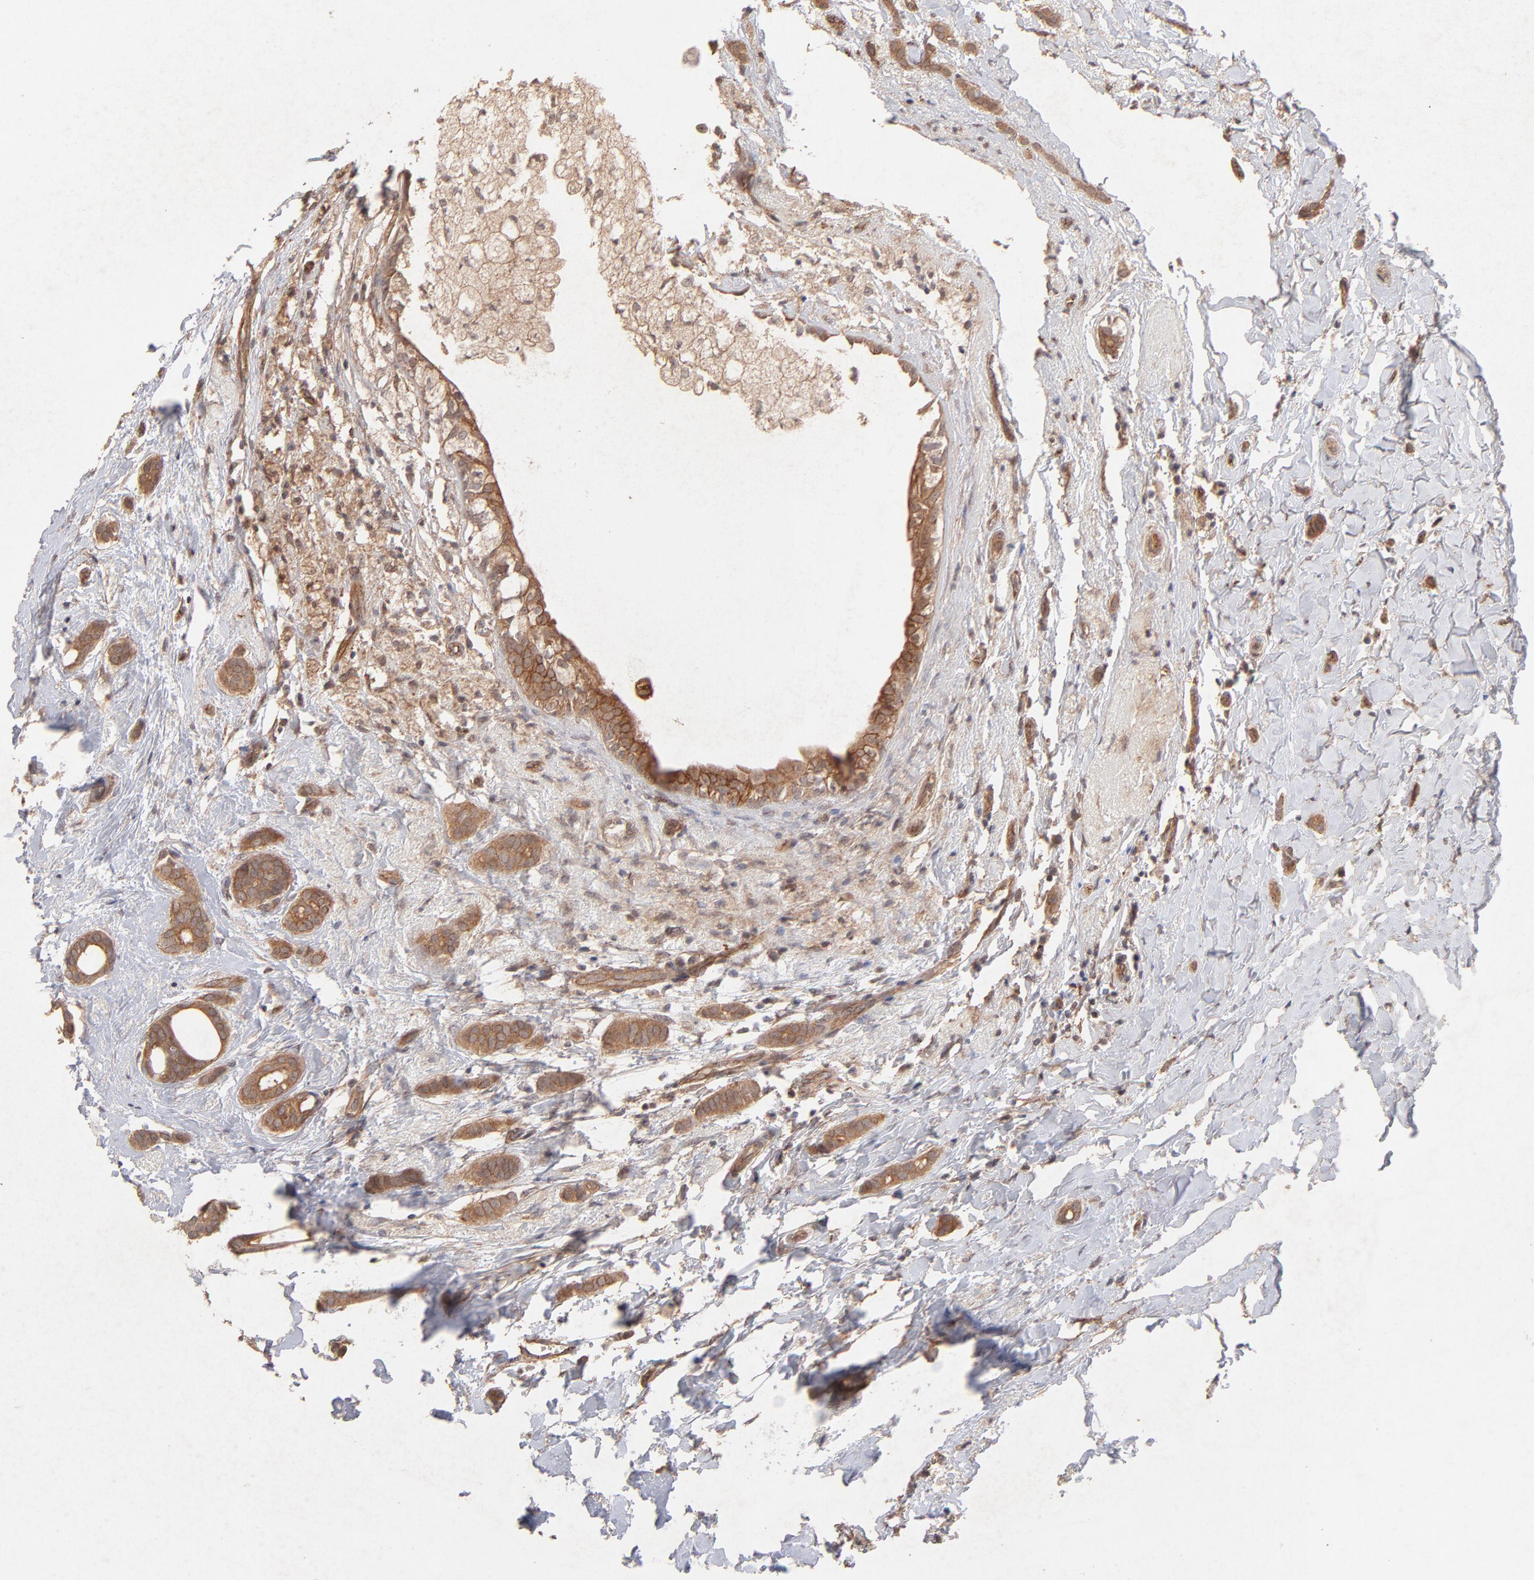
{"staining": {"intensity": "moderate", "quantity": ">75%", "location": "cytoplasmic/membranous"}, "tissue": "breast cancer", "cell_type": "Tumor cells", "image_type": "cancer", "snomed": [{"axis": "morphology", "description": "Duct carcinoma"}, {"axis": "topography", "description": "Breast"}], "caption": "Moderate cytoplasmic/membranous positivity is present in approximately >75% of tumor cells in breast intraductal carcinoma. Immunohistochemistry stains the protein in brown and the nuclei are stained blue.", "gene": "STAP2", "patient": {"sex": "female", "age": 54}}